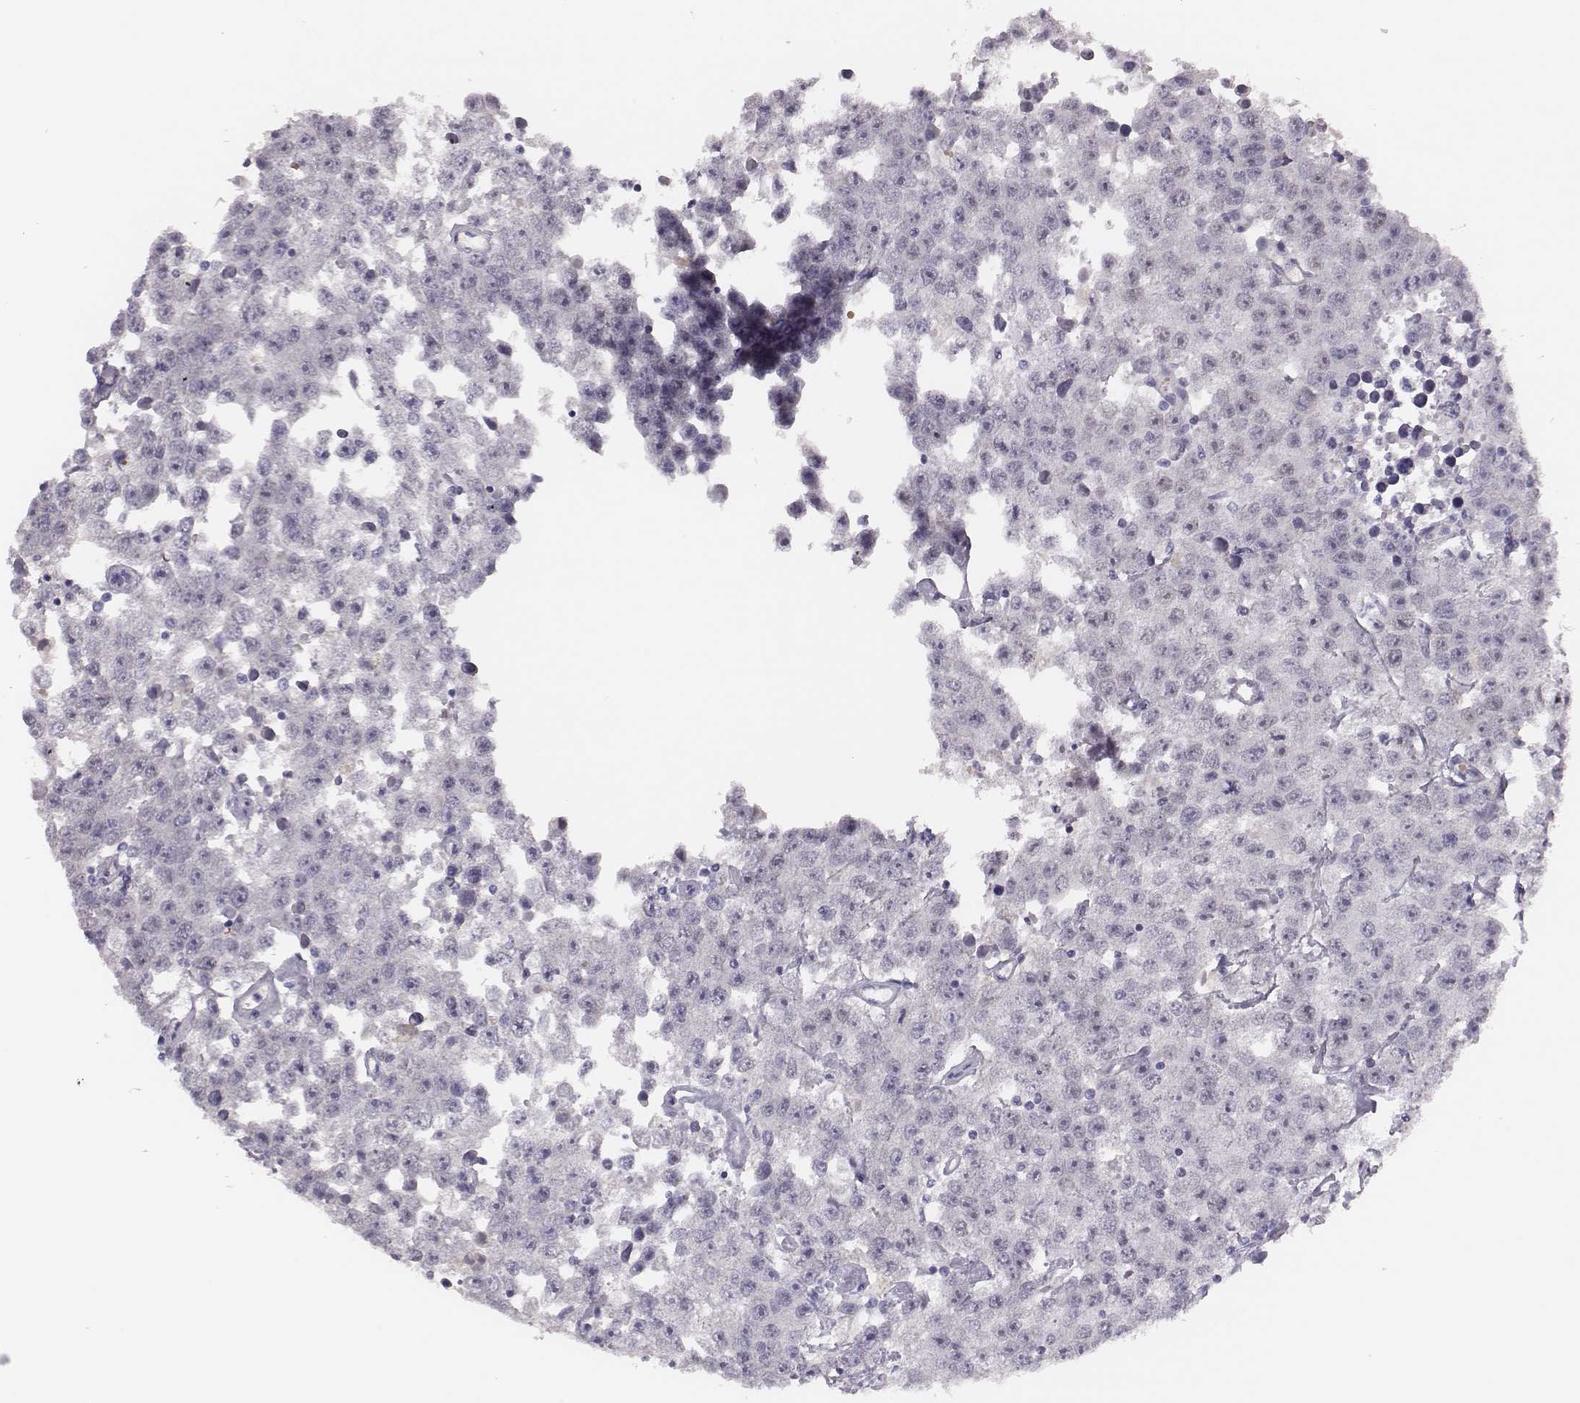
{"staining": {"intensity": "negative", "quantity": "none", "location": "none"}, "tissue": "testis cancer", "cell_type": "Tumor cells", "image_type": "cancer", "snomed": [{"axis": "morphology", "description": "Seminoma, NOS"}, {"axis": "topography", "description": "Testis"}], "caption": "Micrograph shows no protein staining in tumor cells of seminoma (testis) tissue.", "gene": "SCML2", "patient": {"sex": "male", "age": 52}}